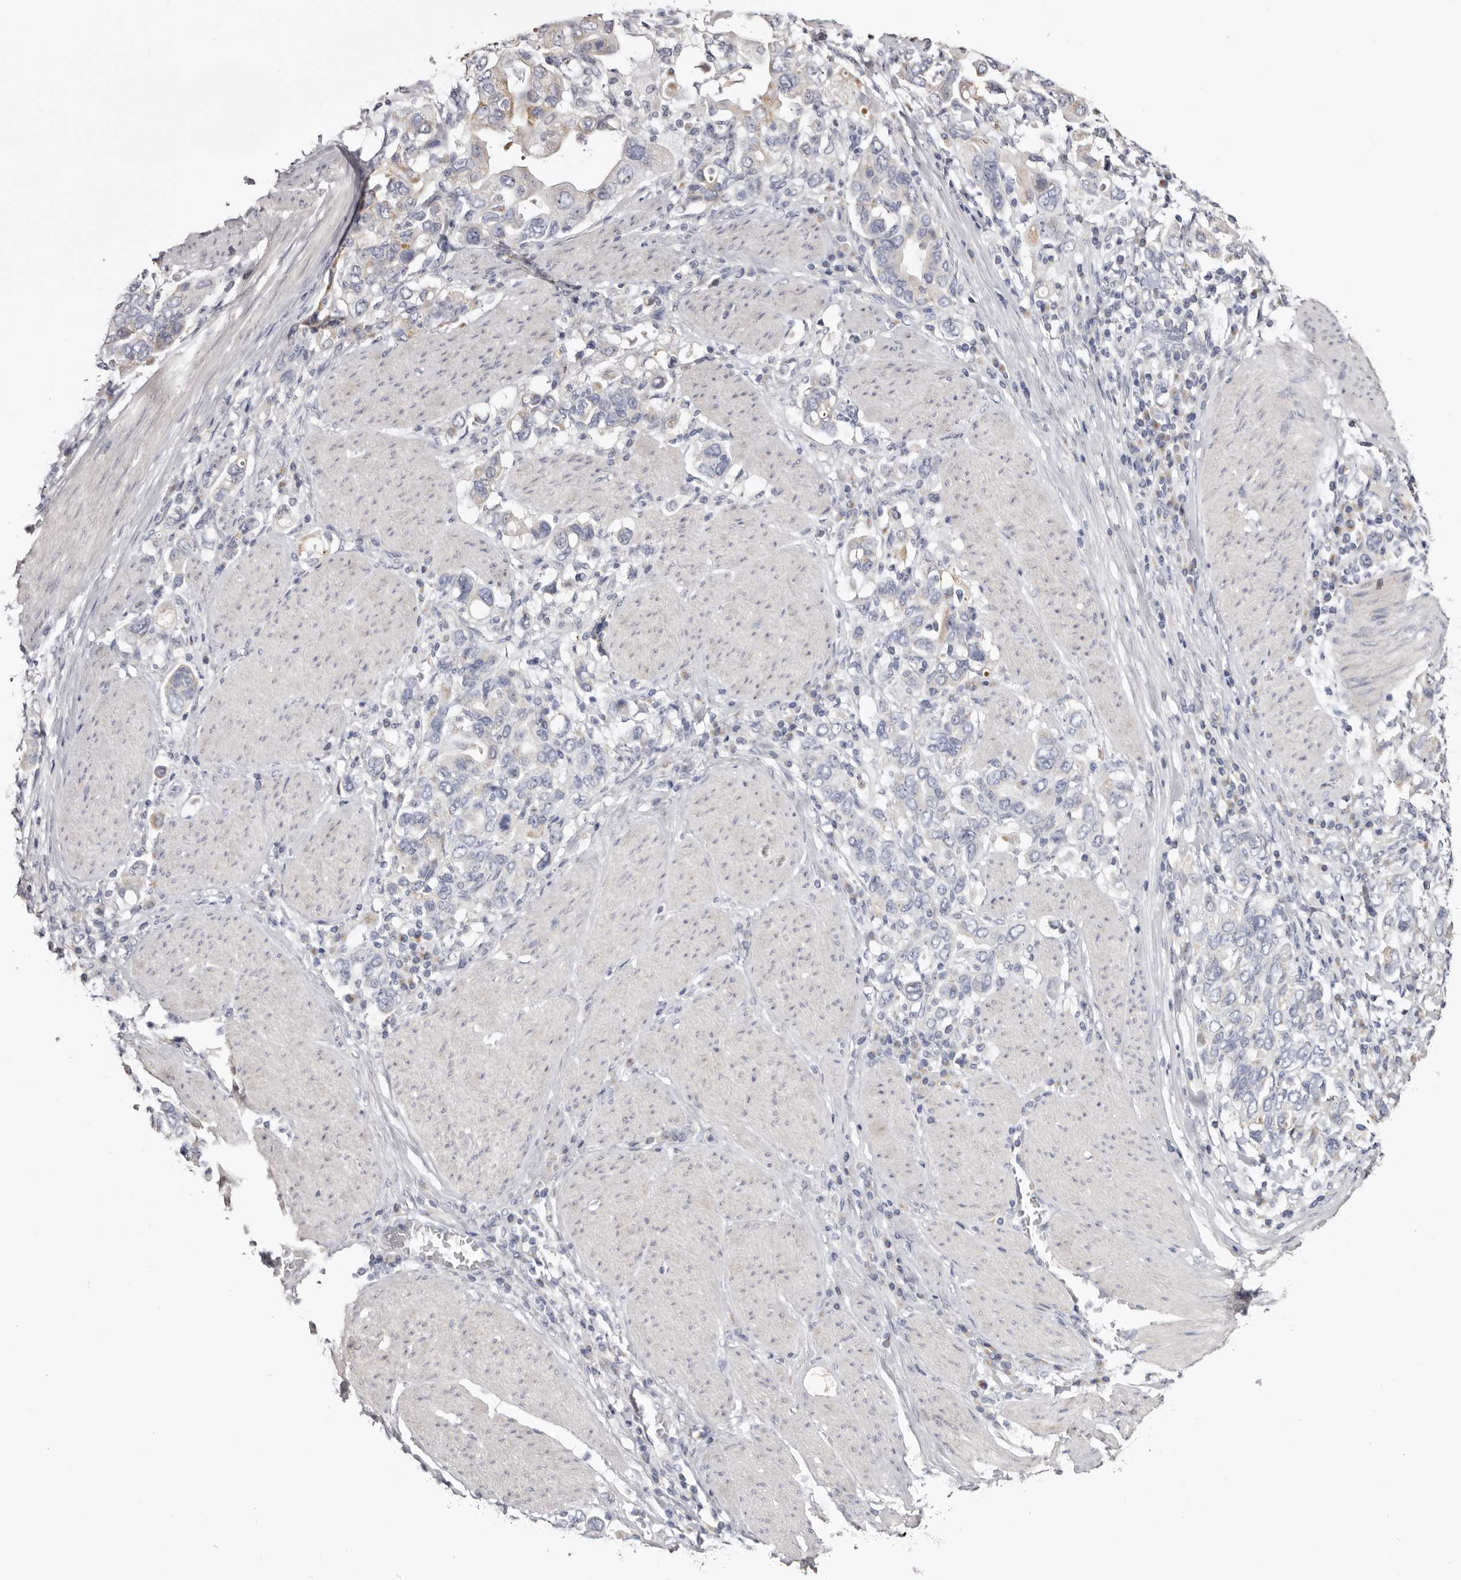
{"staining": {"intensity": "weak", "quantity": "<25%", "location": "cytoplasmic/membranous"}, "tissue": "stomach cancer", "cell_type": "Tumor cells", "image_type": "cancer", "snomed": [{"axis": "morphology", "description": "Adenocarcinoma, NOS"}, {"axis": "topography", "description": "Stomach, upper"}], "caption": "Stomach cancer stained for a protein using IHC displays no staining tumor cells.", "gene": "CASQ1", "patient": {"sex": "male", "age": 62}}